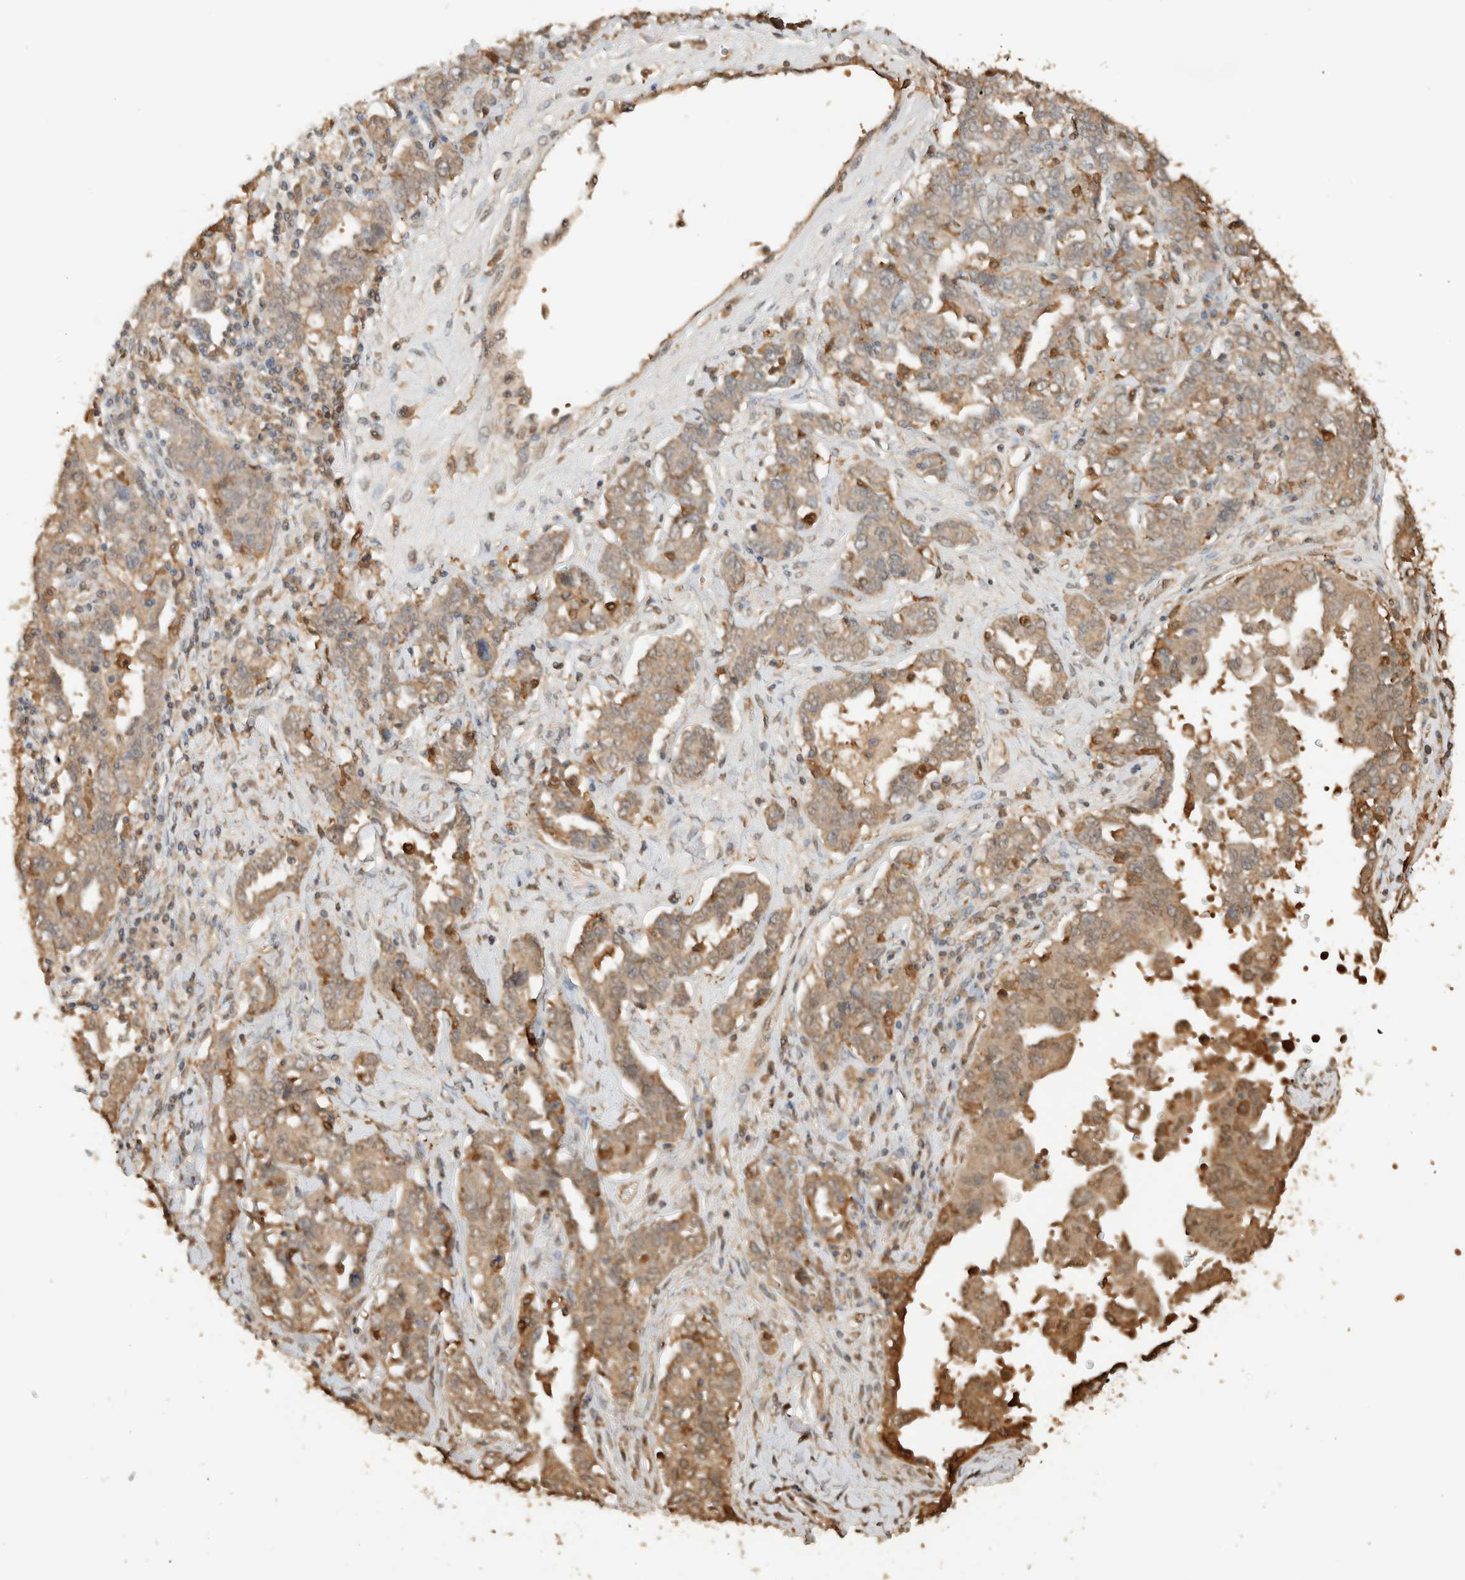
{"staining": {"intensity": "weak", "quantity": ">75%", "location": "cytoplasmic/membranous"}, "tissue": "ovarian cancer", "cell_type": "Tumor cells", "image_type": "cancer", "snomed": [{"axis": "morphology", "description": "Carcinoma, endometroid"}, {"axis": "topography", "description": "Ovary"}], "caption": "Ovarian cancer (endometroid carcinoma) stained with DAB IHC shows low levels of weak cytoplasmic/membranous positivity in approximately >75% of tumor cells.", "gene": "YWHAH", "patient": {"sex": "female", "age": 62}}